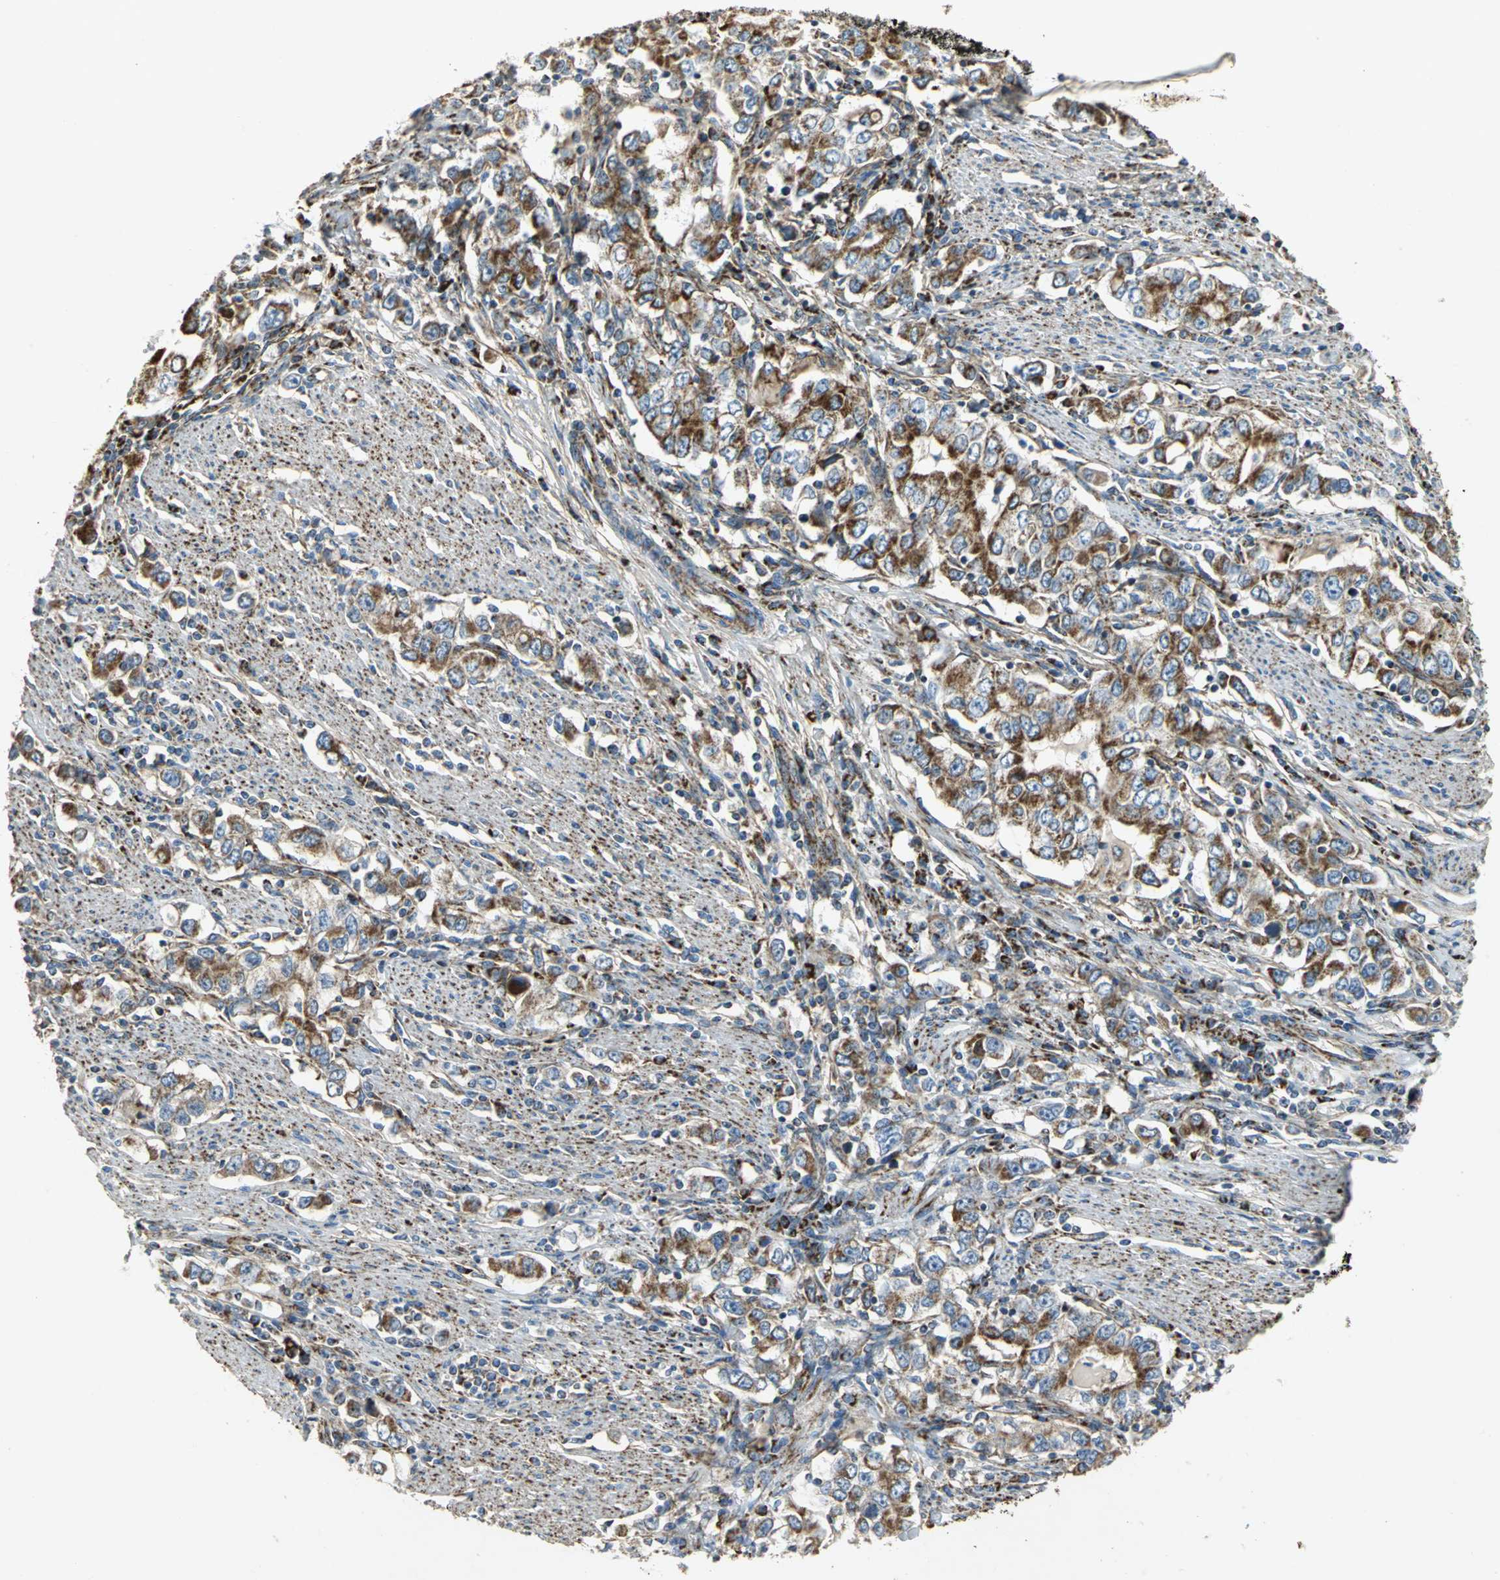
{"staining": {"intensity": "strong", "quantity": ">75%", "location": "cytoplasmic/membranous"}, "tissue": "stomach cancer", "cell_type": "Tumor cells", "image_type": "cancer", "snomed": [{"axis": "morphology", "description": "Adenocarcinoma, NOS"}, {"axis": "topography", "description": "Stomach, lower"}], "caption": "Protein expression analysis of adenocarcinoma (stomach) exhibits strong cytoplasmic/membranous positivity in about >75% of tumor cells. The staining was performed using DAB (3,3'-diaminobenzidine) to visualize the protein expression in brown, while the nuclei were stained in blue with hematoxylin (Magnification: 20x).", "gene": "NDUFB5", "patient": {"sex": "female", "age": 72}}